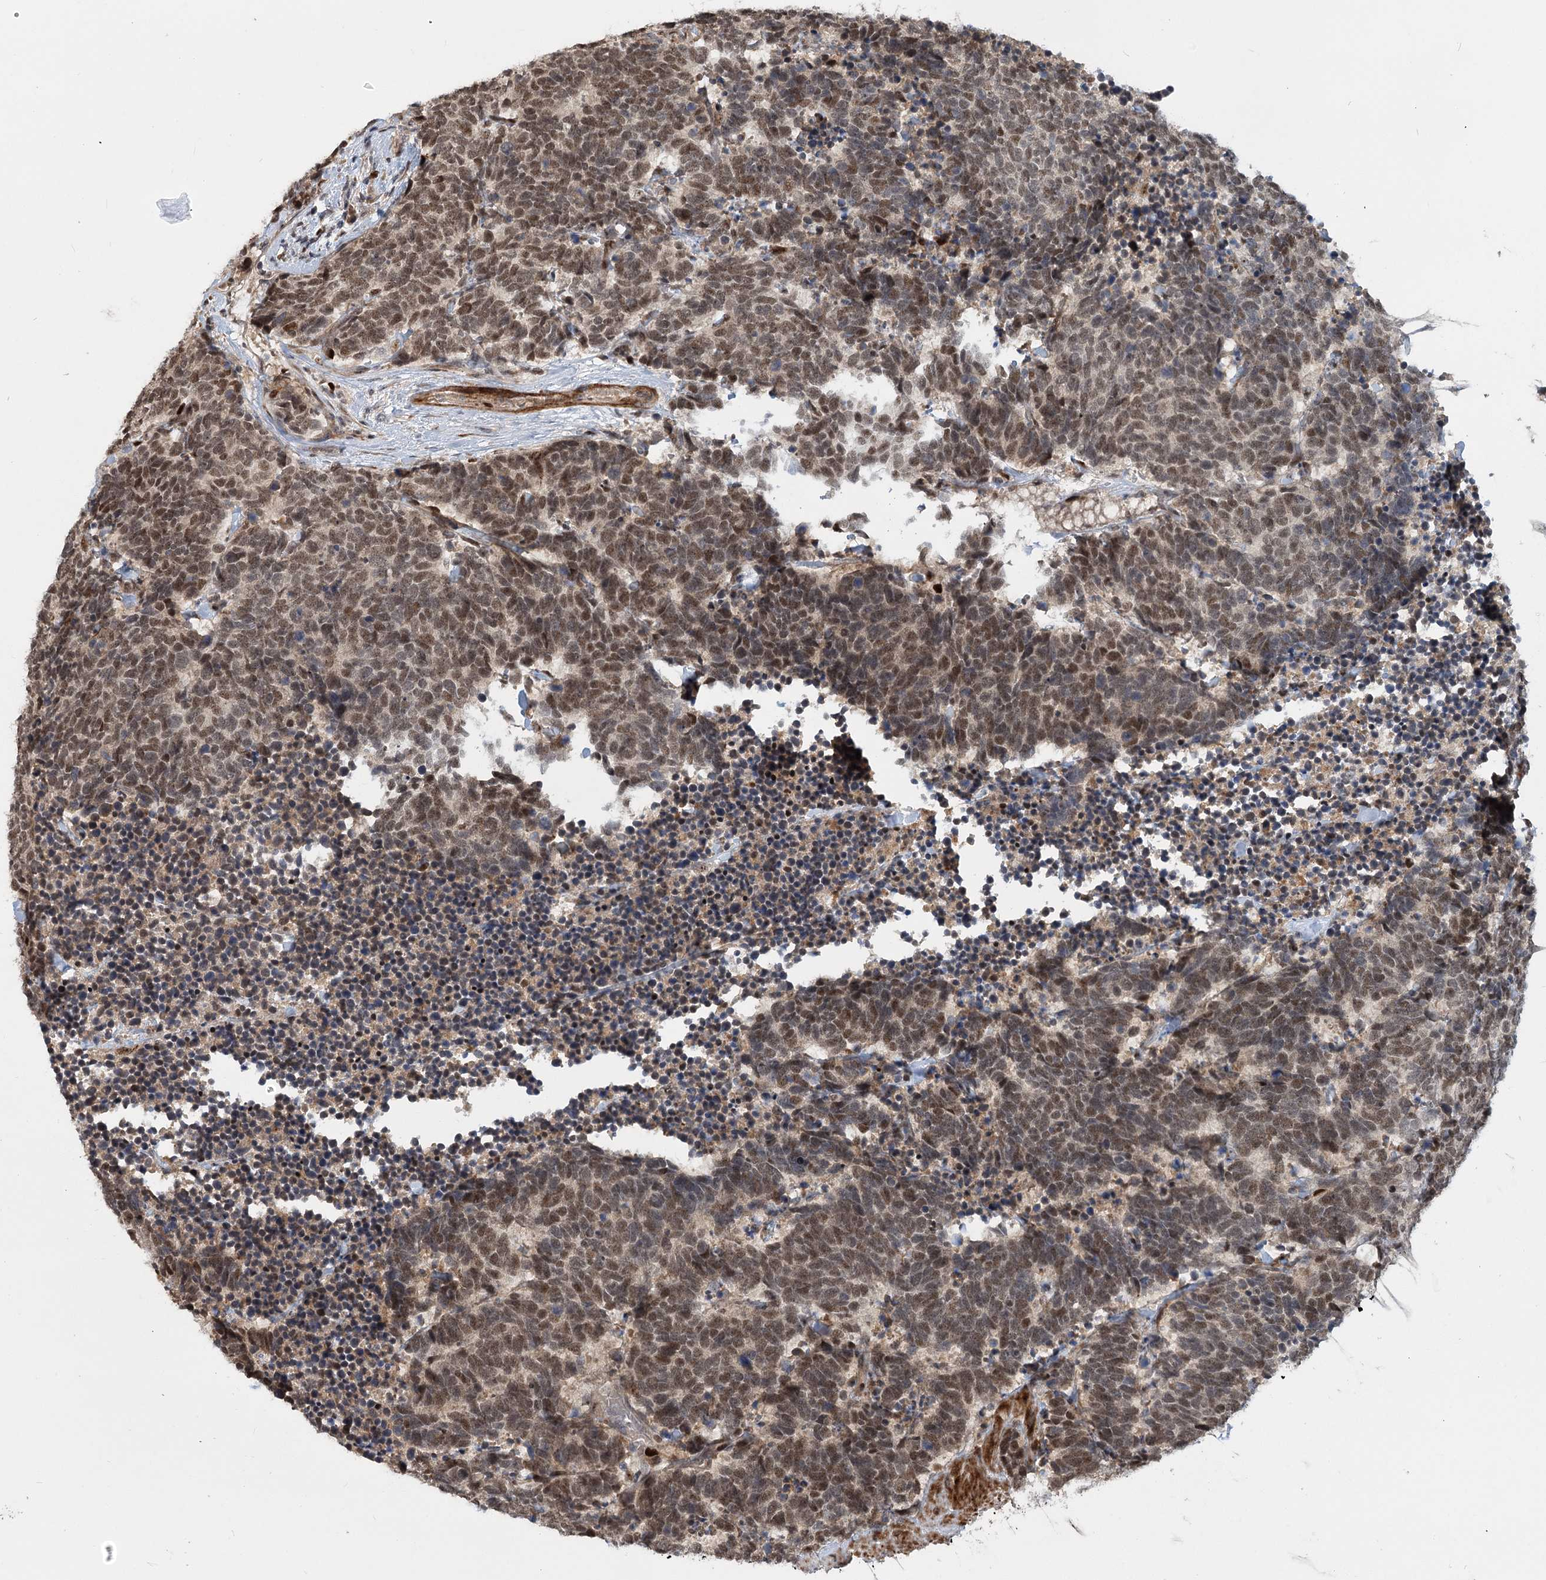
{"staining": {"intensity": "moderate", "quantity": ">75%", "location": "nuclear"}, "tissue": "carcinoid", "cell_type": "Tumor cells", "image_type": "cancer", "snomed": [{"axis": "morphology", "description": "Carcinoma, NOS"}, {"axis": "morphology", "description": "Carcinoid, malignant, NOS"}, {"axis": "topography", "description": "Urinary bladder"}], "caption": "Malignant carcinoid tissue exhibits moderate nuclear expression in about >75% of tumor cells, visualized by immunohistochemistry.", "gene": "PIK3C2A", "patient": {"sex": "male", "age": 57}}